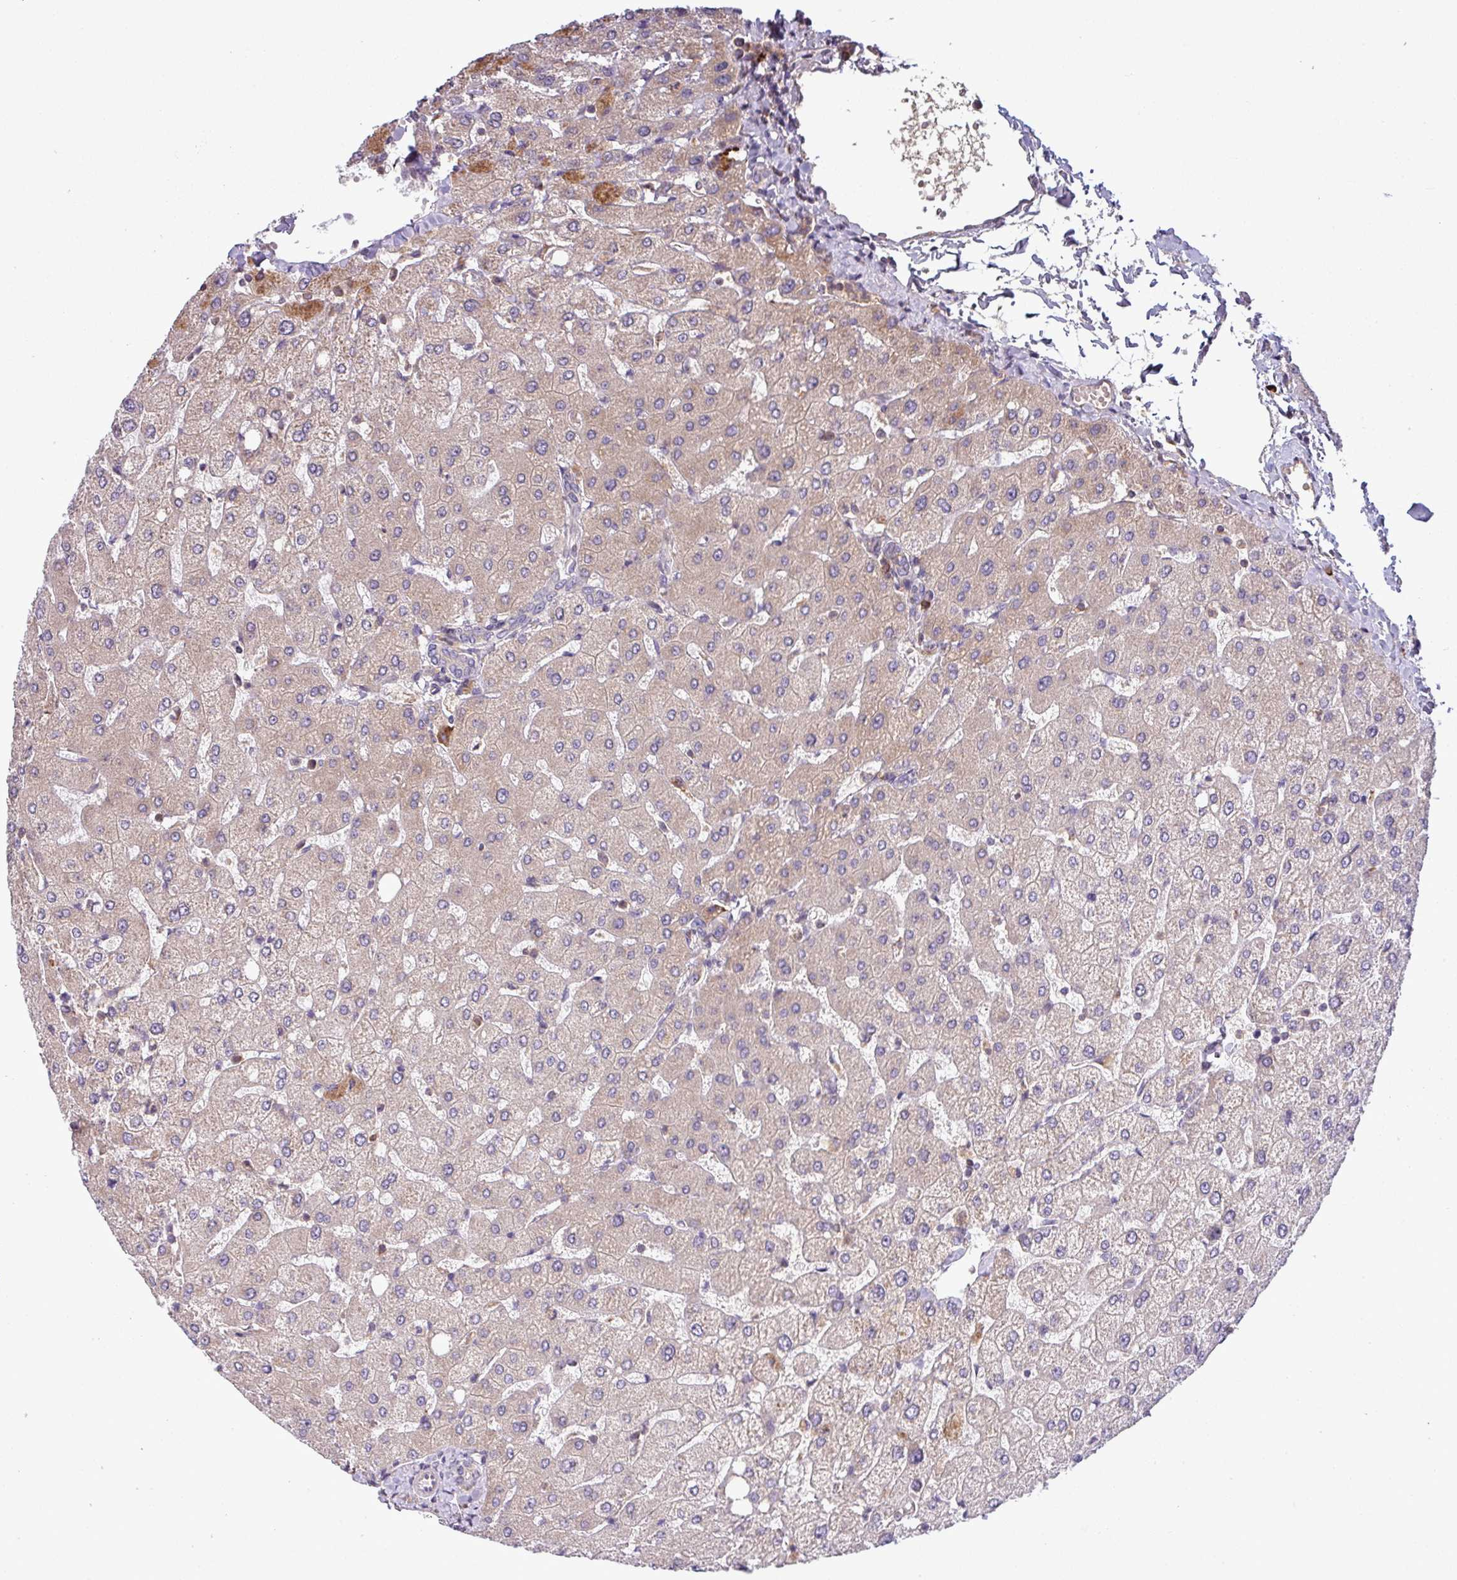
{"staining": {"intensity": "negative", "quantity": "none", "location": "none"}, "tissue": "liver", "cell_type": "Cholangiocytes", "image_type": "normal", "snomed": [{"axis": "morphology", "description": "Normal tissue, NOS"}, {"axis": "topography", "description": "Liver"}], "caption": "This is an immunohistochemistry (IHC) photomicrograph of benign liver. There is no positivity in cholangiocytes.", "gene": "LRRC74B", "patient": {"sex": "female", "age": 54}}